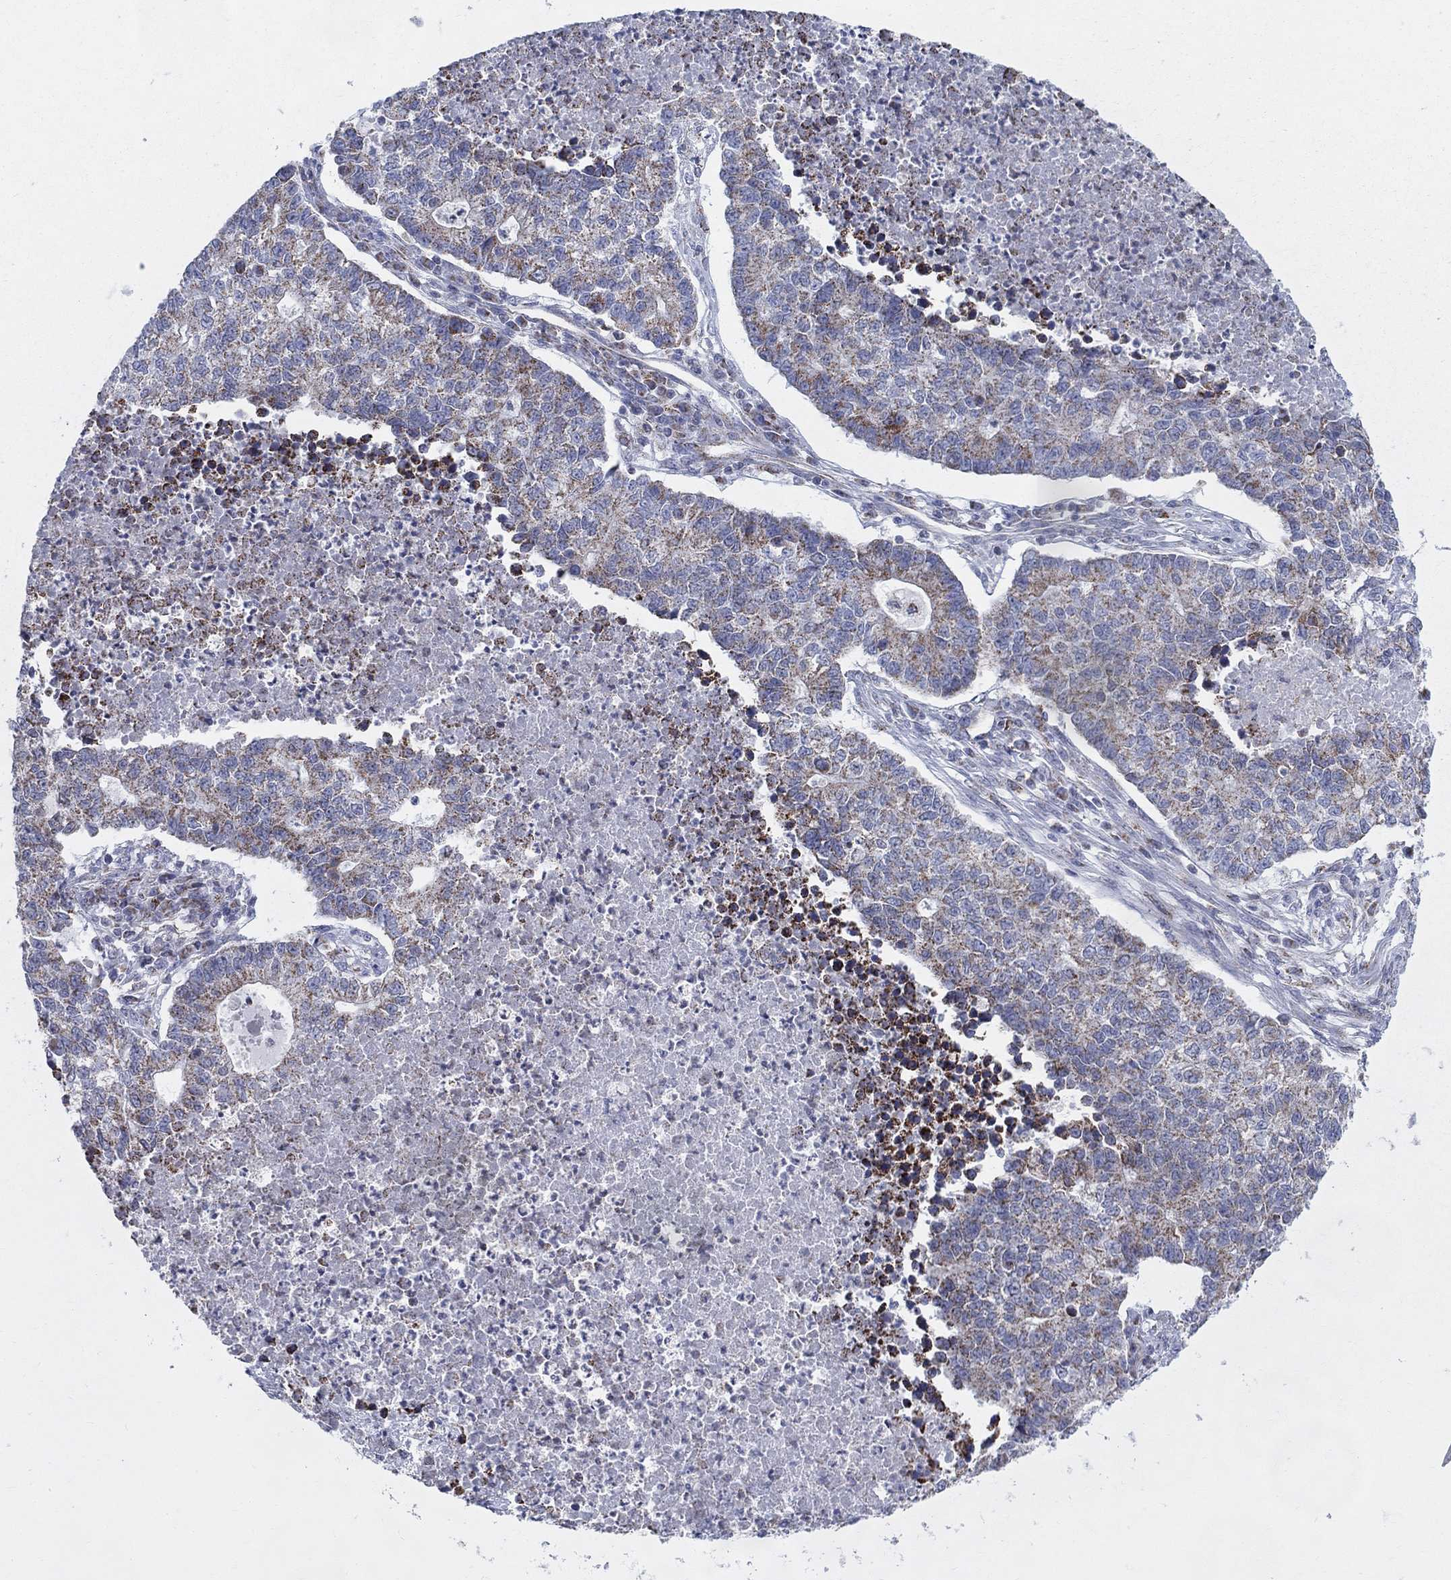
{"staining": {"intensity": "moderate", "quantity": "<25%", "location": "cytoplasmic/membranous"}, "tissue": "lung cancer", "cell_type": "Tumor cells", "image_type": "cancer", "snomed": [{"axis": "morphology", "description": "Adenocarcinoma, NOS"}, {"axis": "topography", "description": "Lung"}], "caption": "Immunohistochemistry staining of lung cancer, which exhibits low levels of moderate cytoplasmic/membranous staining in about <25% of tumor cells indicating moderate cytoplasmic/membranous protein expression. The staining was performed using DAB (3,3'-diaminobenzidine) (brown) for protein detection and nuclei were counterstained in hematoxylin (blue).", "gene": "KISS1R", "patient": {"sex": "male", "age": 57}}